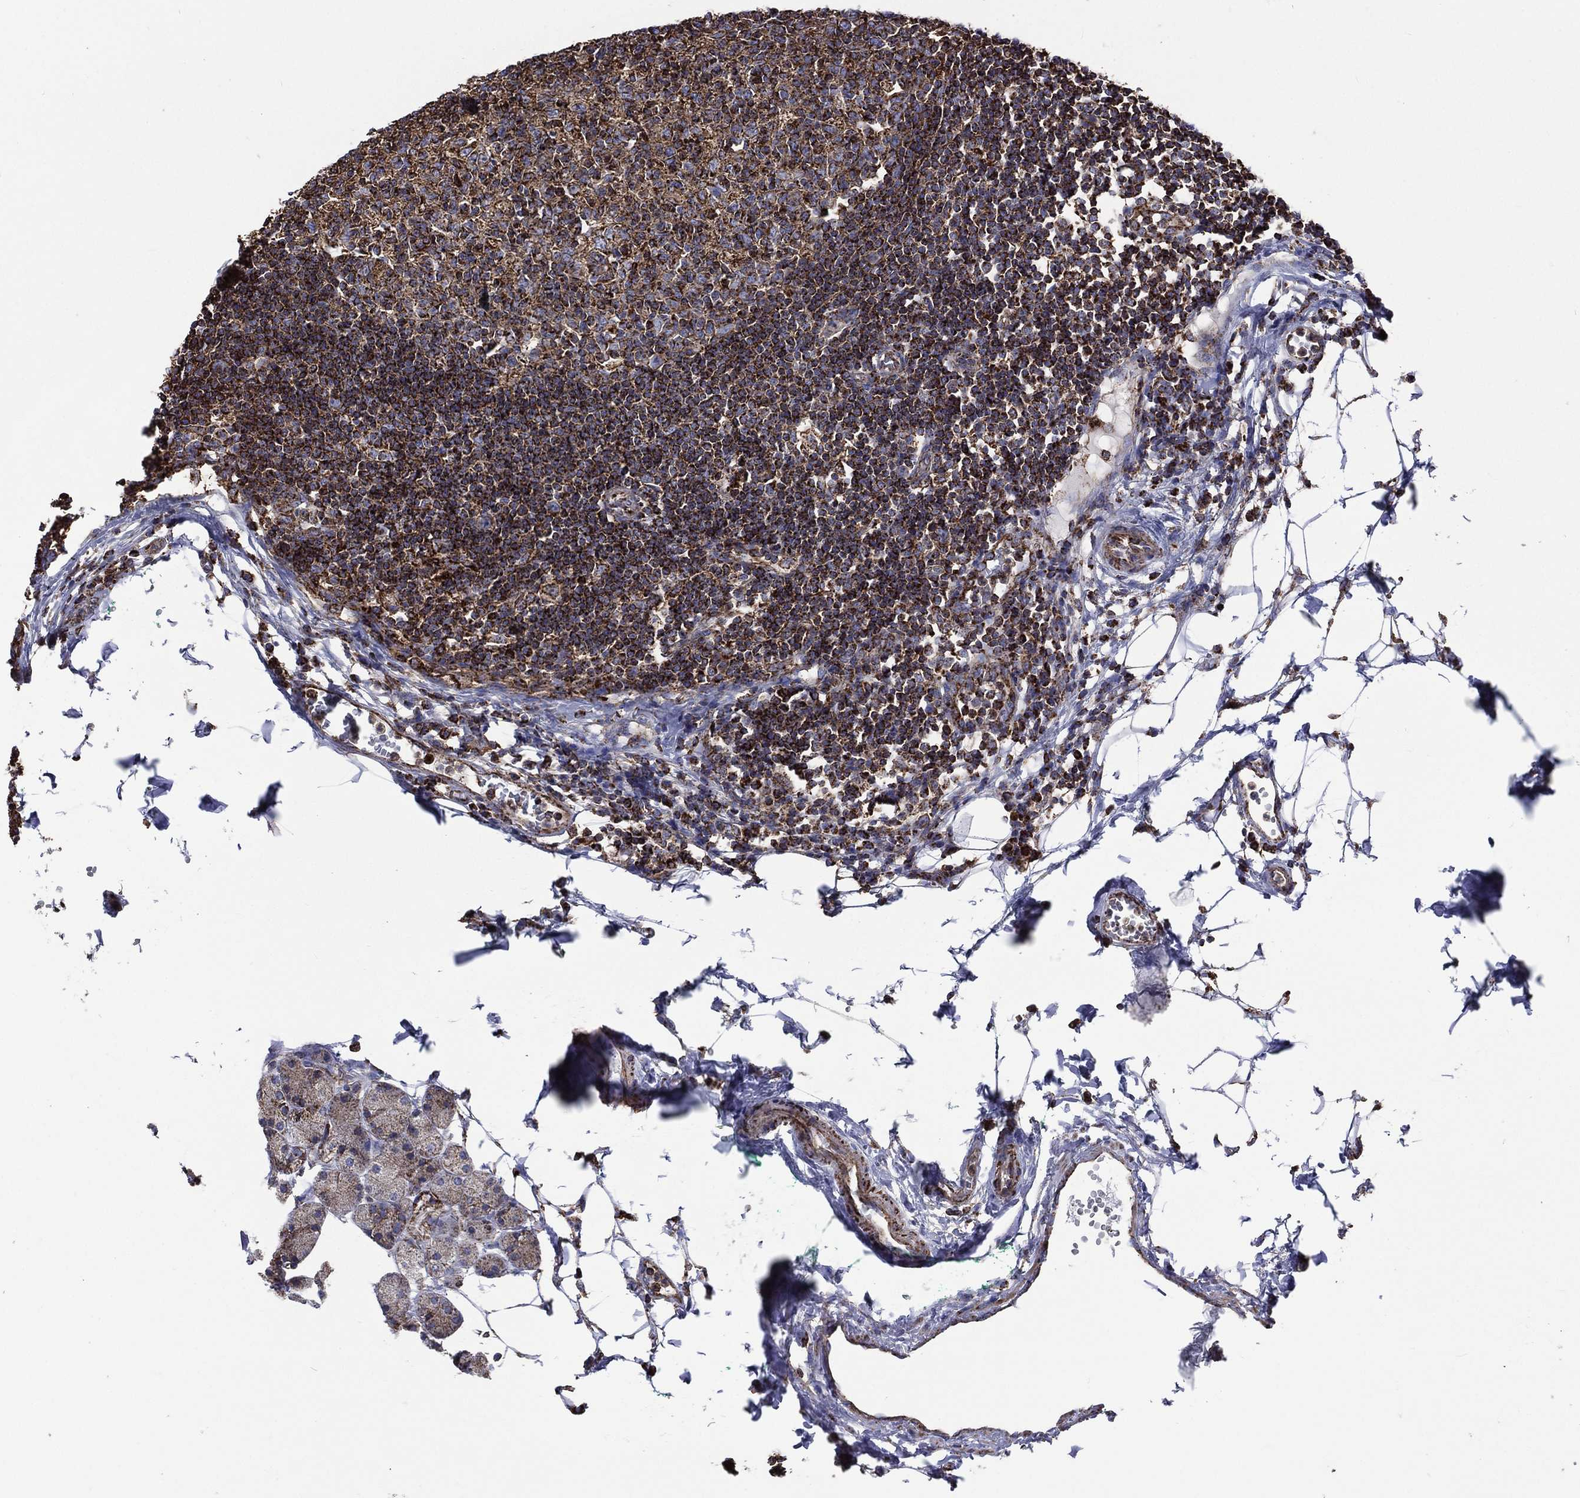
{"staining": {"intensity": "strong", "quantity": "25%-75%", "location": "cytoplasmic/membranous"}, "tissue": "lymph node", "cell_type": "Germinal center cells", "image_type": "normal", "snomed": [{"axis": "morphology", "description": "Normal tissue, NOS"}, {"axis": "topography", "description": "Lymph node"}, {"axis": "topography", "description": "Salivary gland"}], "caption": "A high amount of strong cytoplasmic/membranous staining is identified in about 25%-75% of germinal center cells in unremarkable lymph node. The staining is performed using DAB (3,3'-diaminobenzidine) brown chromogen to label protein expression. The nuclei are counter-stained blue using hematoxylin.", "gene": "ANKRD37", "patient": {"sex": "male", "age": 83}}